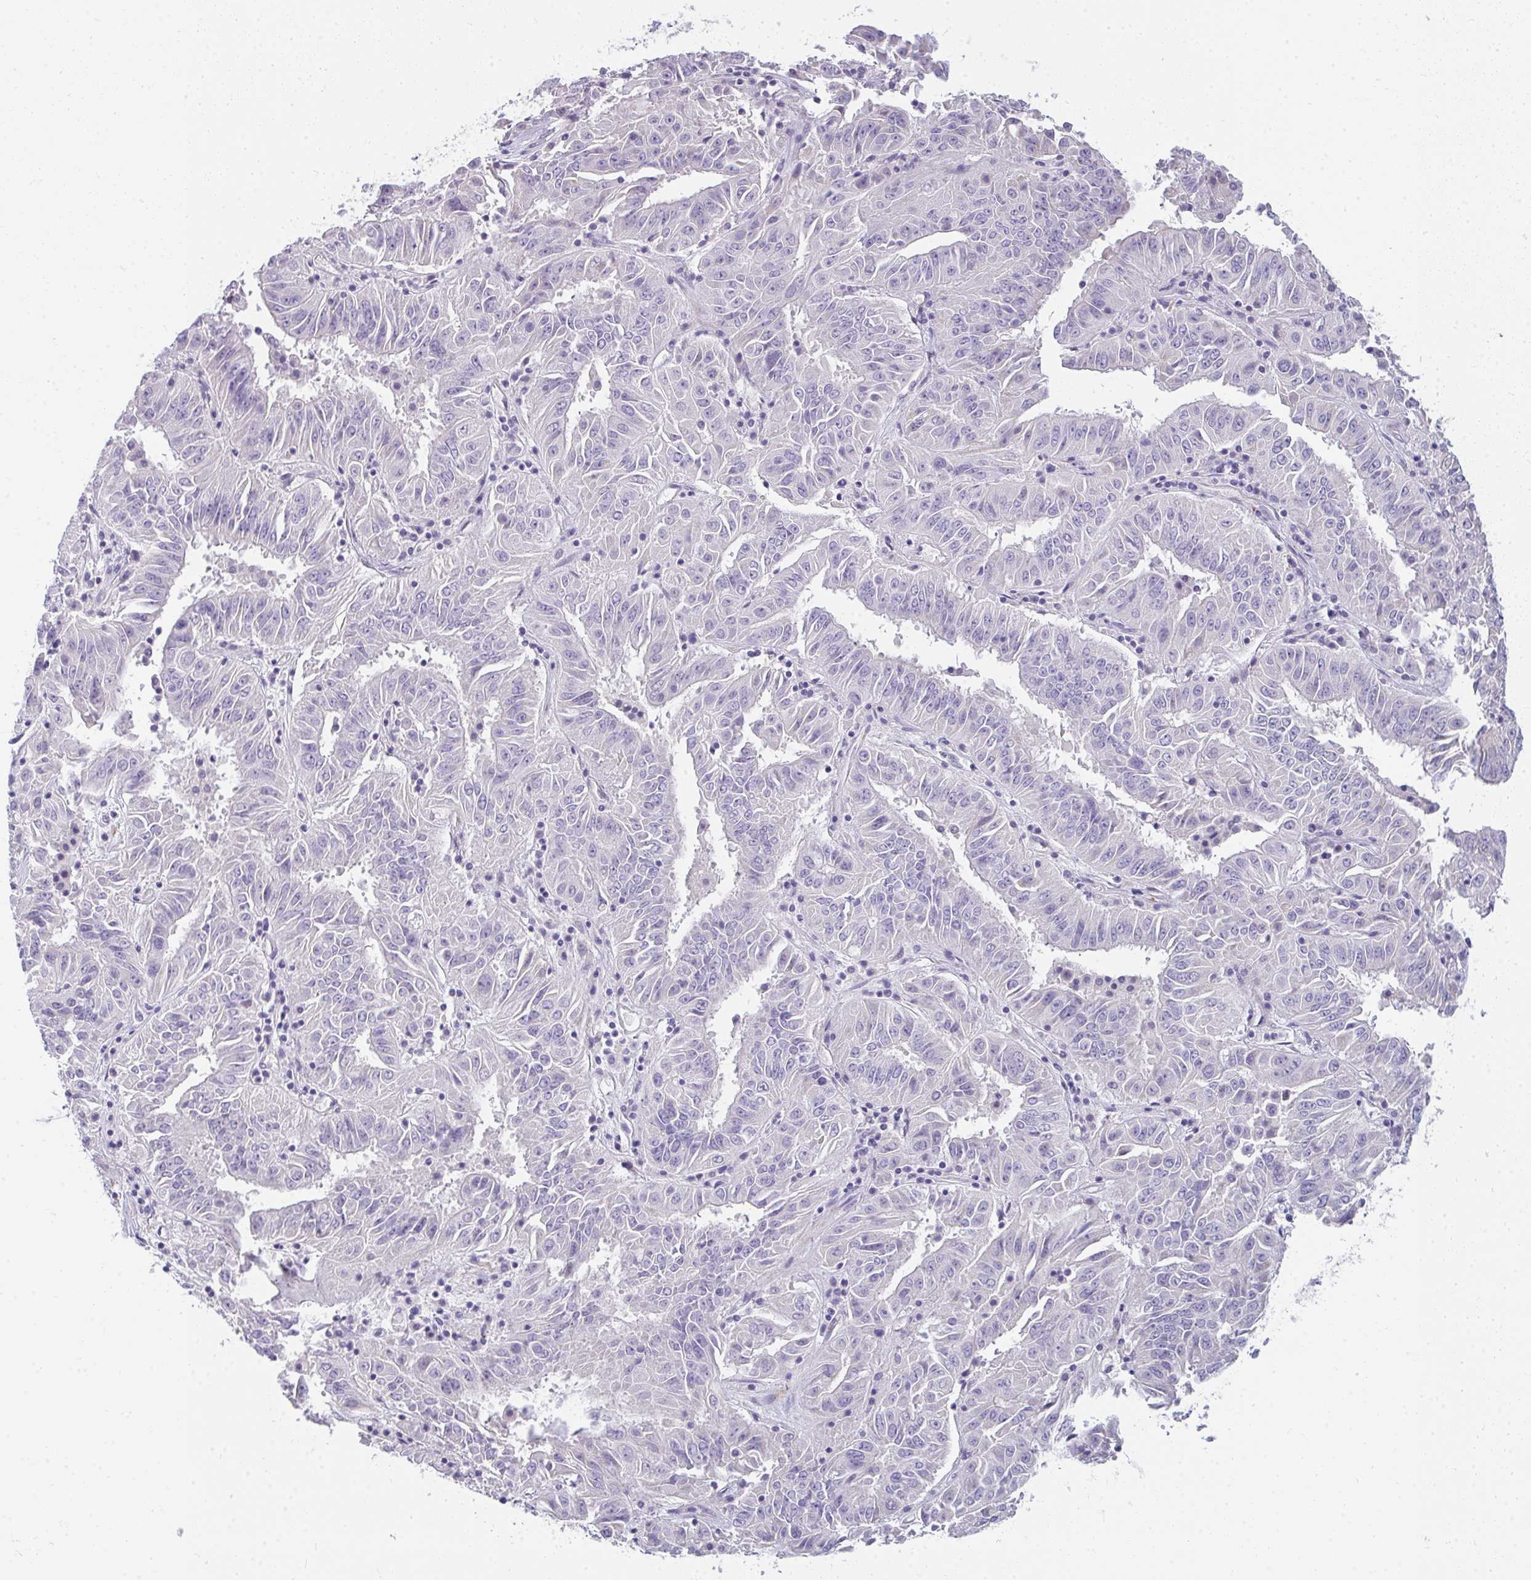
{"staining": {"intensity": "negative", "quantity": "none", "location": "none"}, "tissue": "pancreatic cancer", "cell_type": "Tumor cells", "image_type": "cancer", "snomed": [{"axis": "morphology", "description": "Adenocarcinoma, NOS"}, {"axis": "topography", "description": "Pancreas"}], "caption": "This photomicrograph is of pancreatic cancer (adenocarcinoma) stained with IHC to label a protein in brown with the nuclei are counter-stained blue. There is no expression in tumor cells.", "gene": "PPP1R3G", "patient": {"sex": "male", "age": 63}}